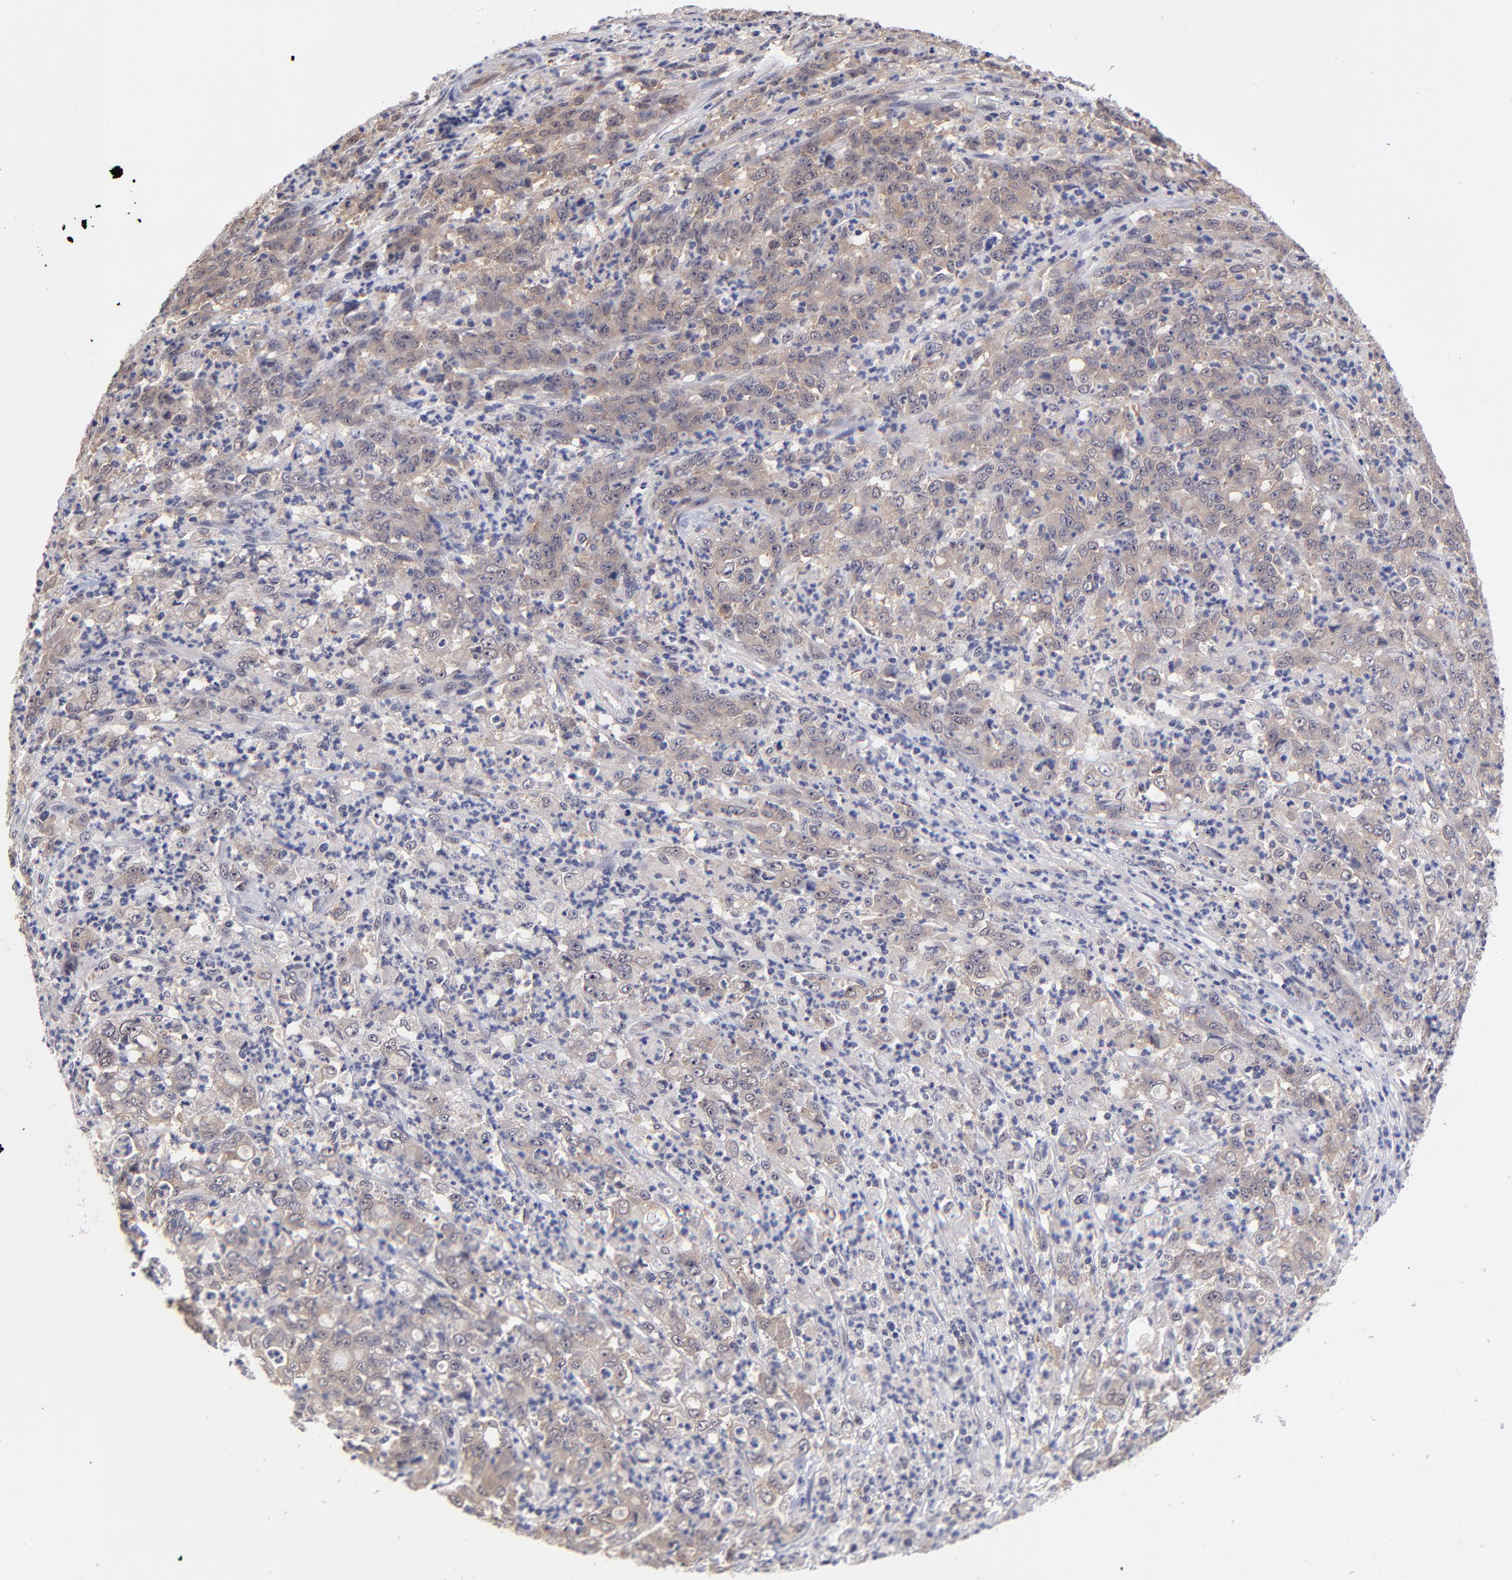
{"staining": {"intensity": "weak", "quantity": ">75%", "location": "cytoplasmic/membranous"}, "tissue": "stomach cancer", "cell_type": "Tumor cells", "image_type": "cancer", "snomed": [{"axis": "morphology", "description": "Adenocarcinoma, NOS"}, {"axis": "topography", "description": "Stomach, lower"}], "caption": "A micrograph of human stomach cancer stained for a protein exhibits weak cytoplasmic/membranous brown staining in tumor cells.", "gene": "UBE2E3", "patient": {"sex": "female", "age": 71}}